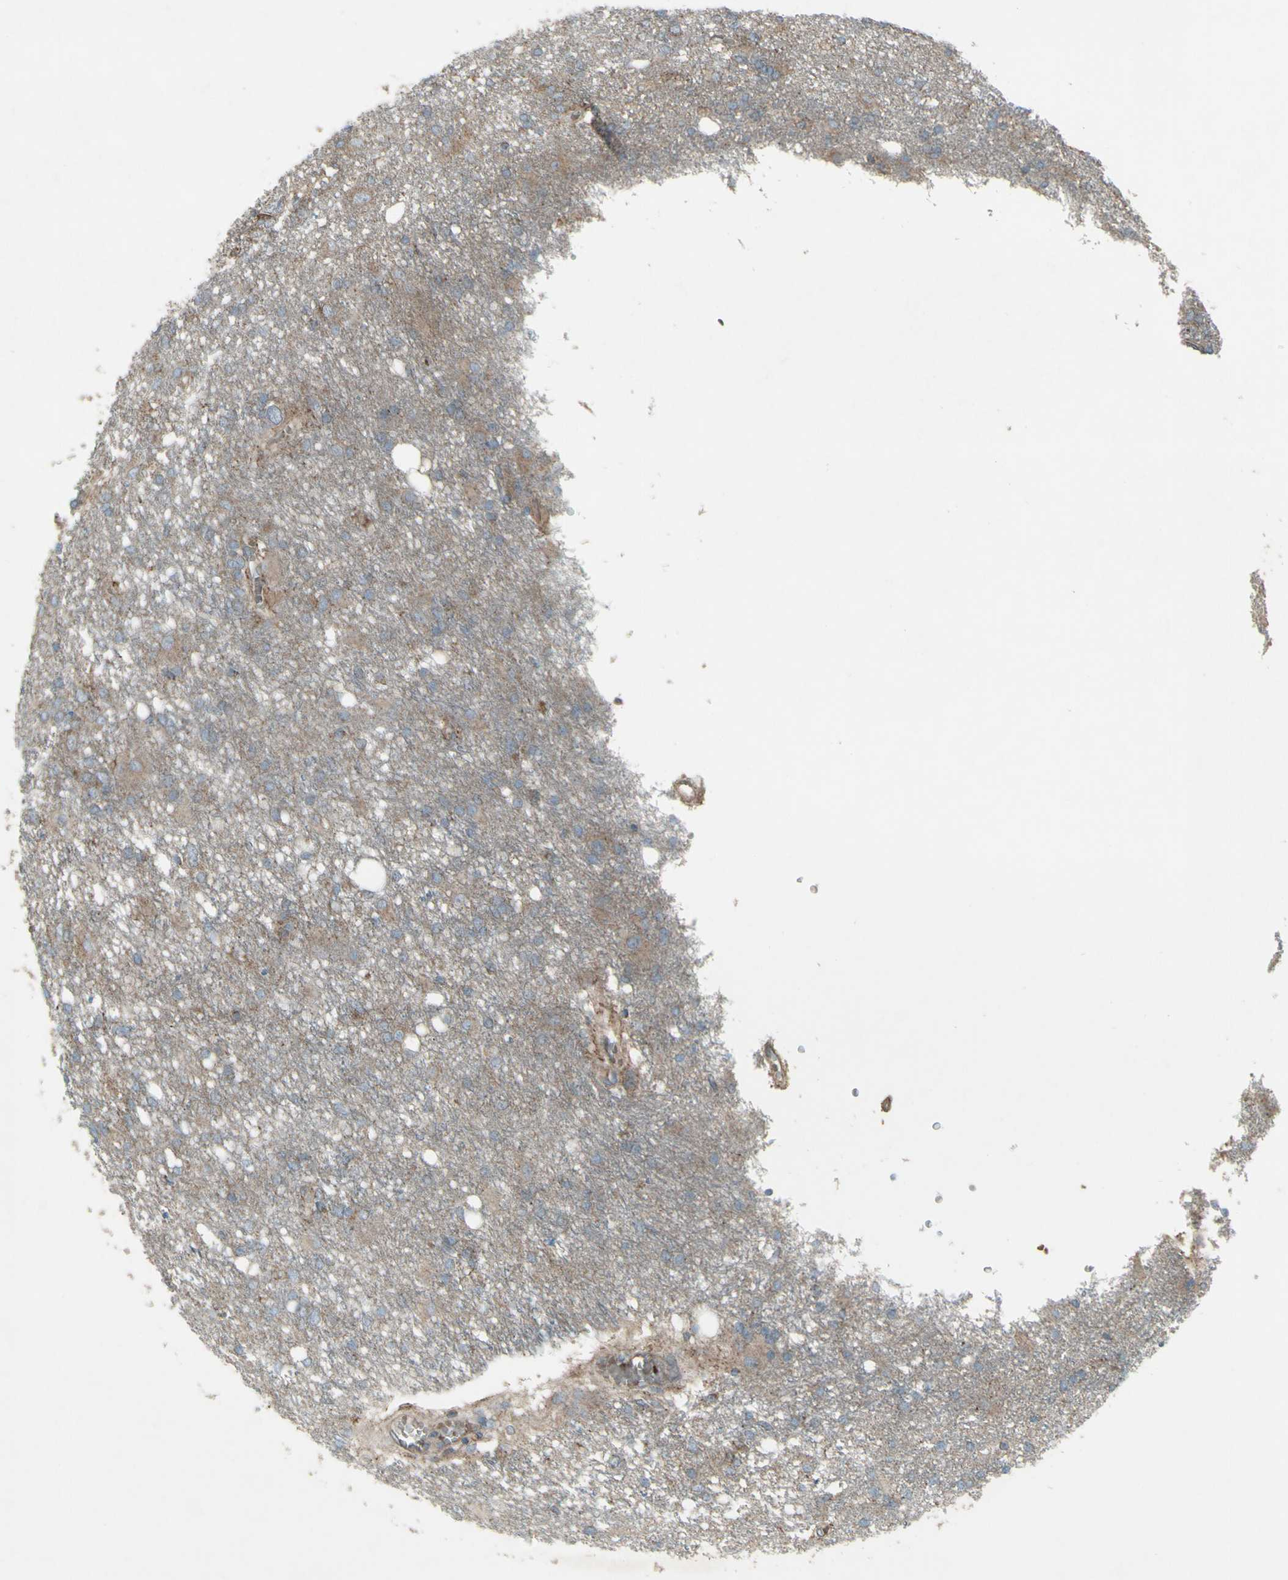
{"staining": {"intensity": "negative", "quantity": "none", "location": "none"}, "tissue": "glioma", "cell_type": "Tumor cells", "image_type": "cancer", "snomed": [{"axis": "morphology", "description": "Glioma, malignant, High grade"}, {"axis": "topography", "description": "Brain"}], "caption": "Immunohistochemistry (IHC) of malignant glioma (high-grade) displays no staining in tumor cells.", "gene": "SHC1", "patient": {"sex": "female", "age": 59}}